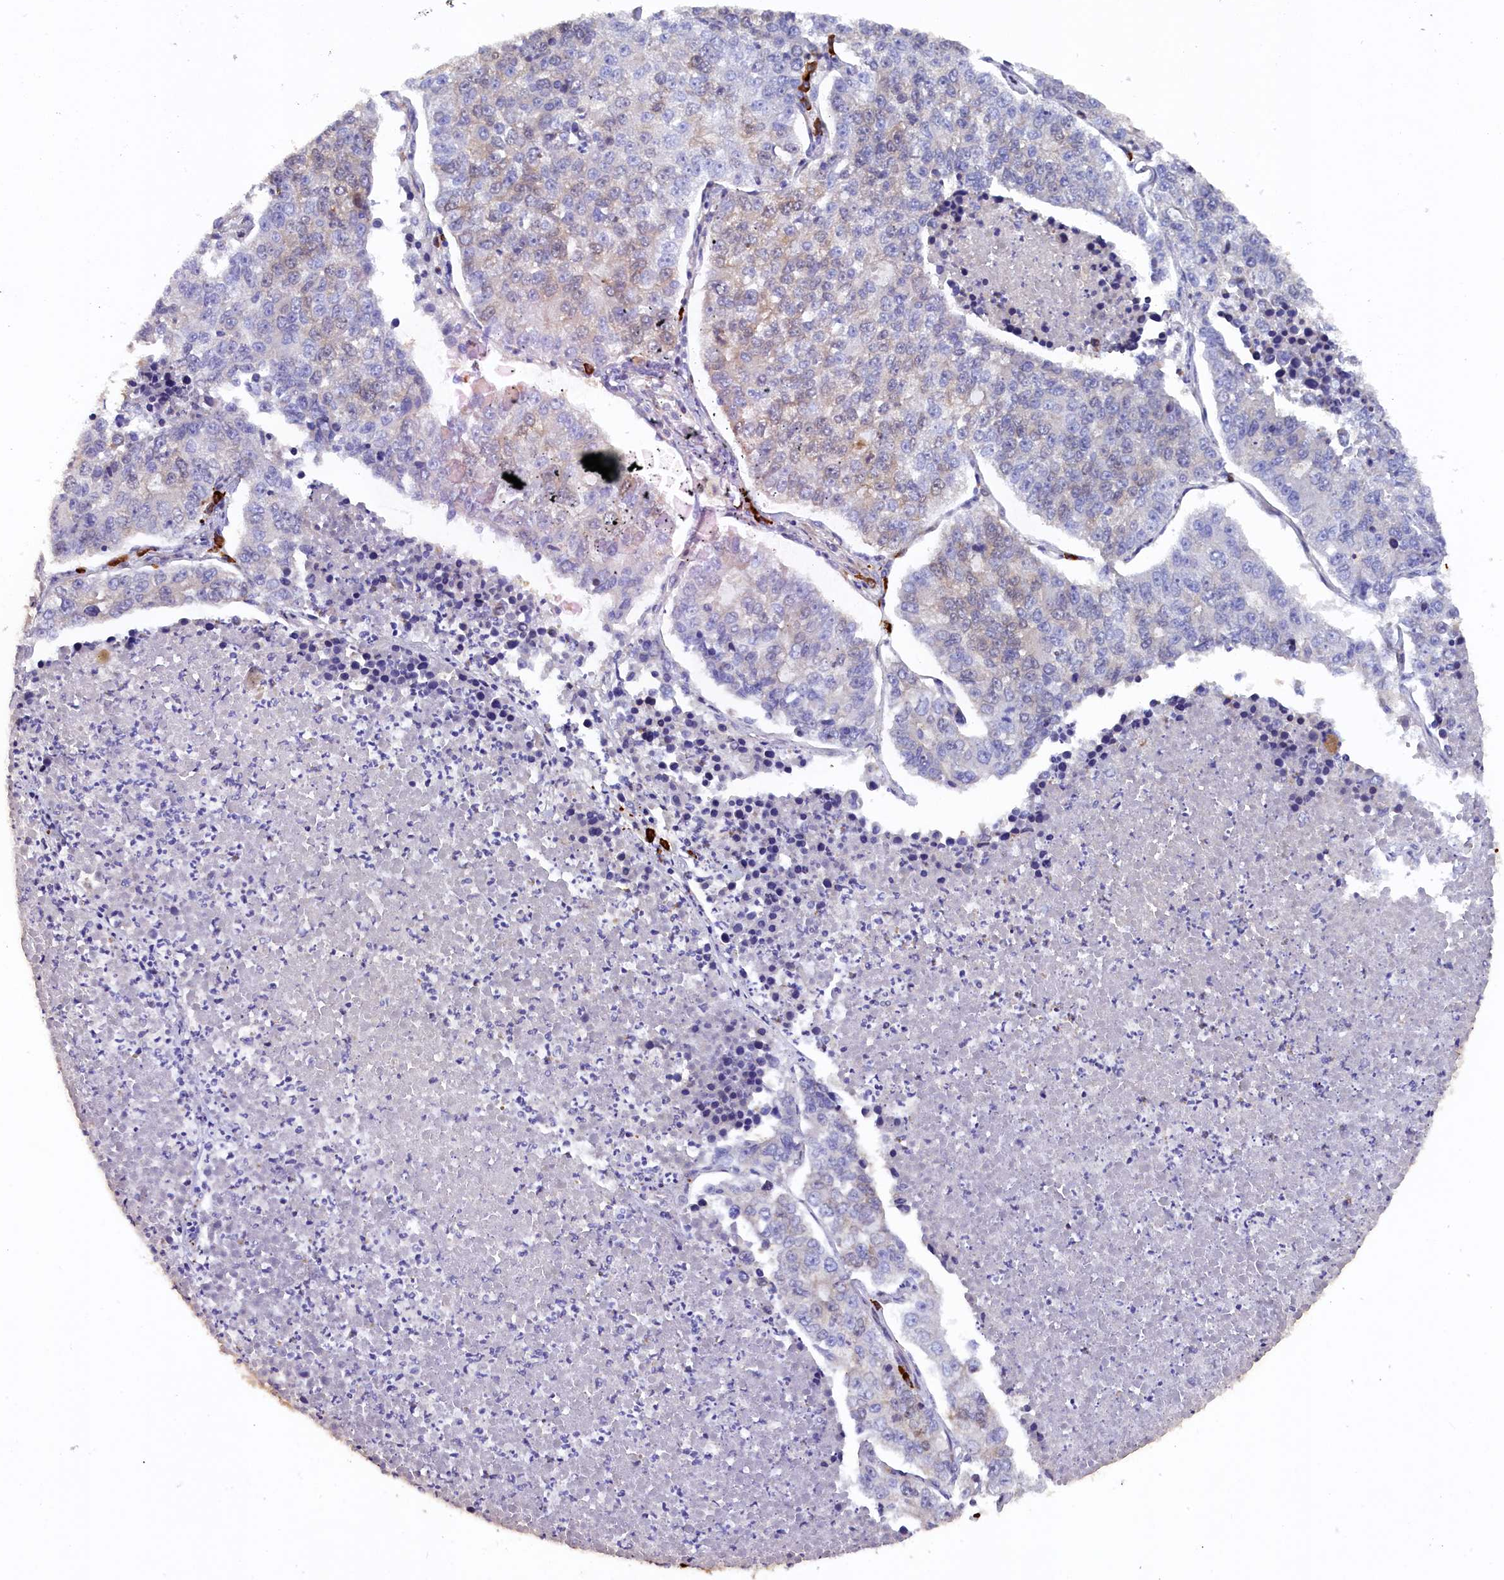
{"staining": {"intensity": "weak", "quantity": "<25%", "location": "cytoplasmic/membranous"}, "tissue": "lung cancer", "cell_type": "Tumor cells", "image_type": "cancer", "snomed": [{"axis": "morphology", "description": "Adenocarcinoma, NOS"}, {"axis": "topography", "description": "Lung"}], "caption": "An immunohistochemistry histopathology image of lung adenocarcinoma is shown. There is no staining in tumor cells of lung adenocarcinoma.", "gene": "JPT2", "patient": {"sex": "male", "age": 49}}